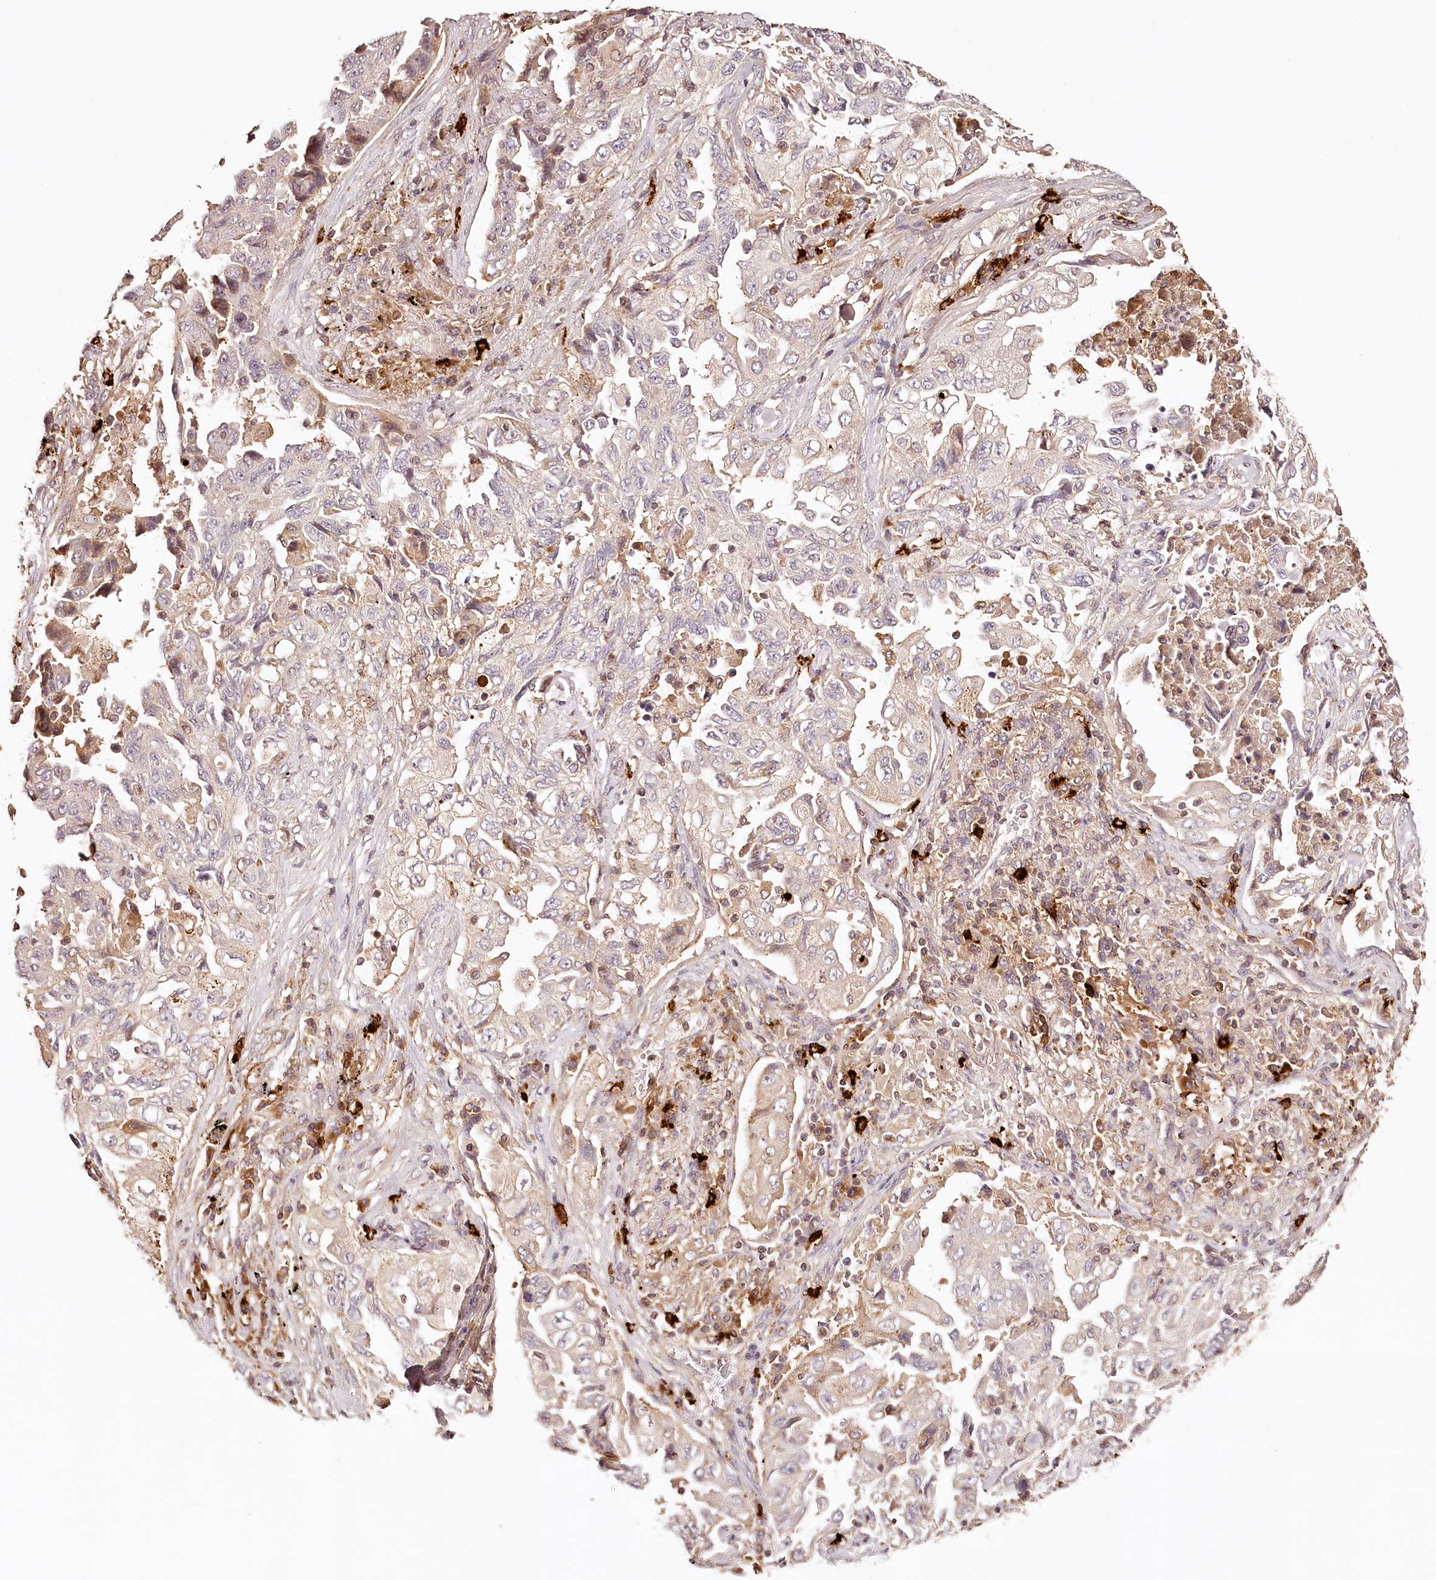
{"staining": {"intensity": "negative", "quantity": "none", "location": "none"}, "tissue": "lung cancer", "cell_type": "Tumor cells", "image_type": "cancer", "snomed": [{"axis": "morphology", "description": "Adenocarcinoma, NOS"}, {"axis": "topography", "description": "Lung"}], "caption": "The micrograph shows no significant staining in tumor cells of lung adenocarcinoma.", "gene": "SYNGR1", "patient": {"sex": "female", "age": 51}}